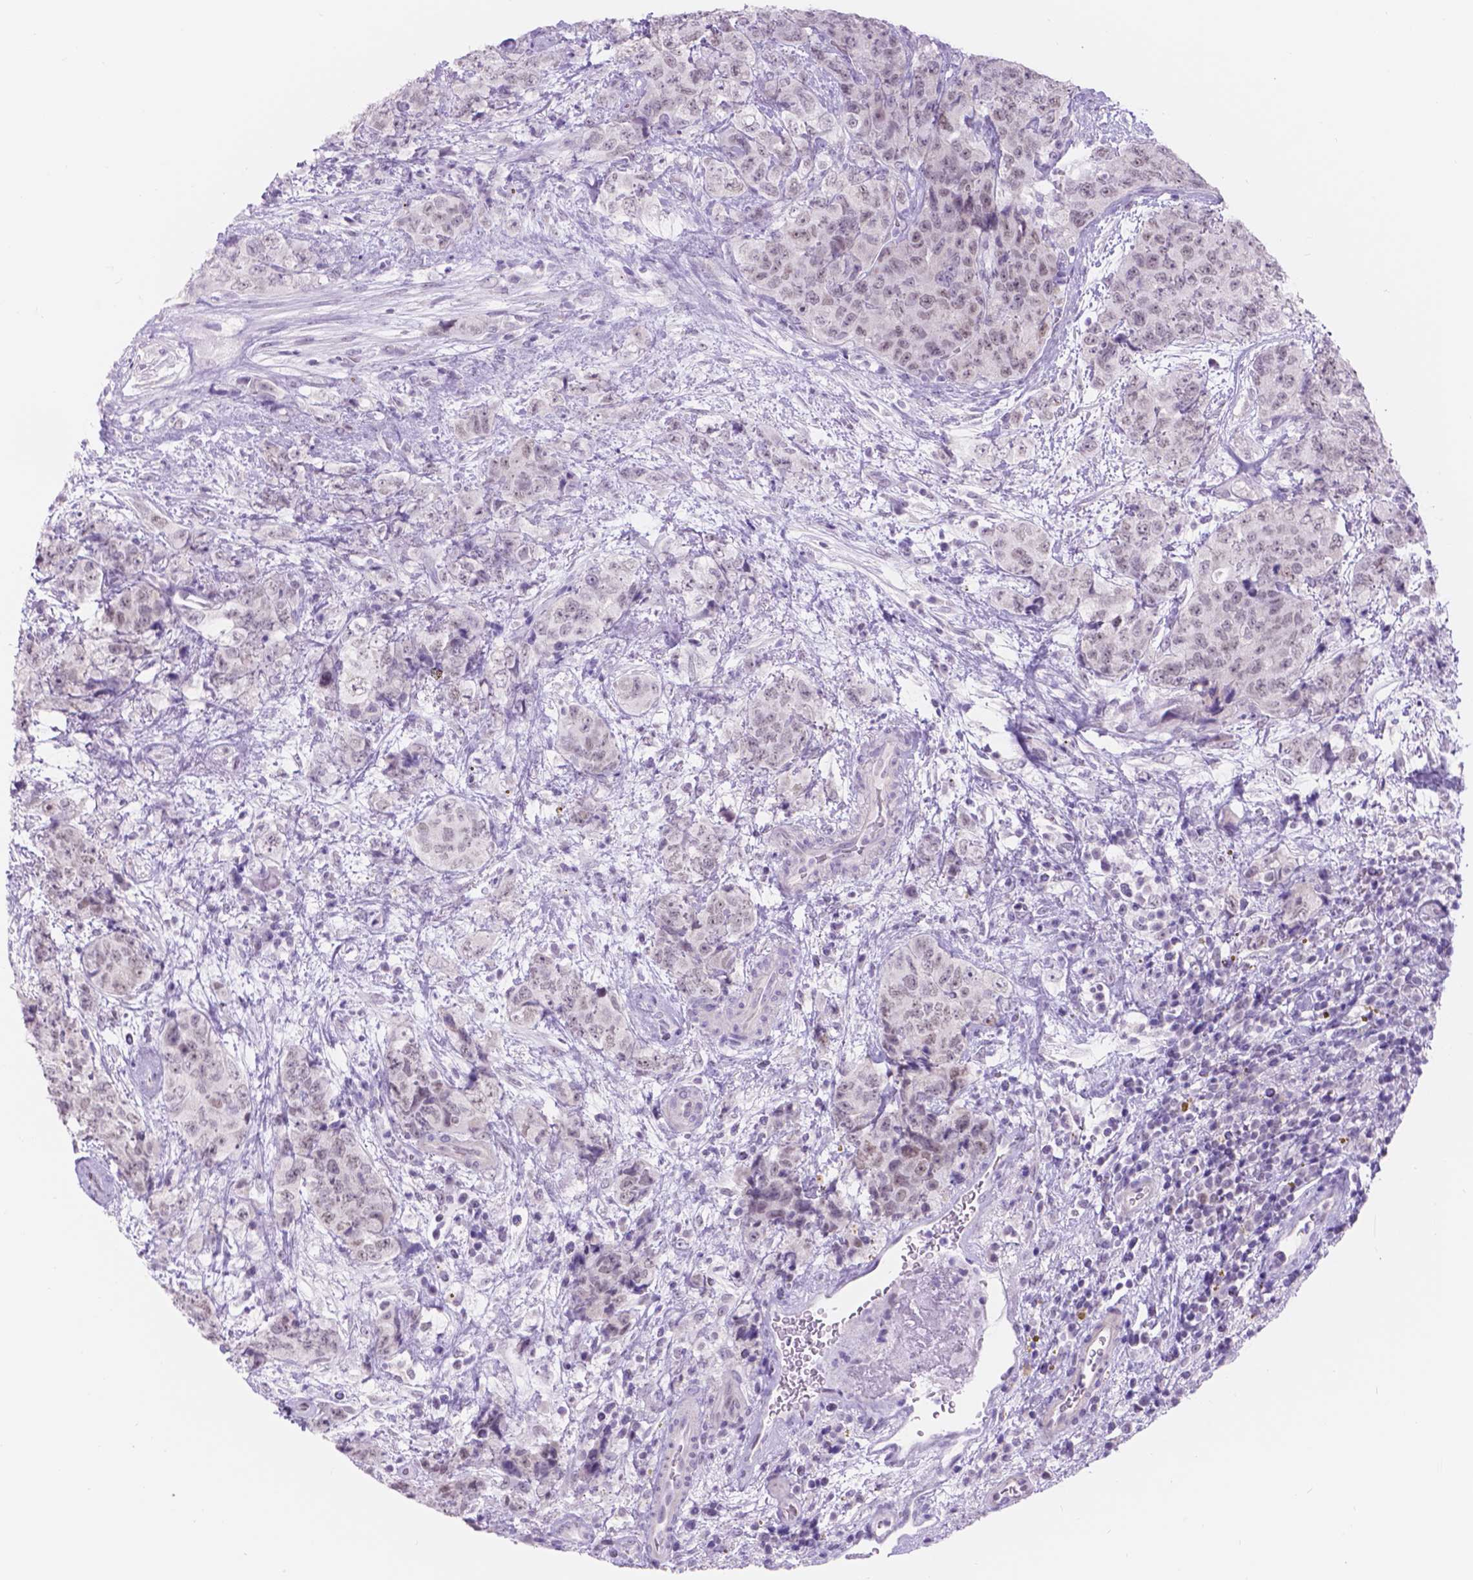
{"staining": {"intensity": "weak", "quantity": "<25%", "location": "nuclear"}, "tissue": "urothelial cancer", "cell_type": "Tumor cells", "image_type": "cancer", "snomed": [{"axis": "morphology", "description": "Urothelial carcinoma, High grade"}, {"axis": "topography", "description": "Urinary bladder"}], "caption": "DAB (3,3'-diaminobenzidine) immunohistochemical staining of high-grade urothelial carcinoma displays no significant staining in tumor cells.", "gene": "DCC", "patient": {"sex": "female", "age": 78}}